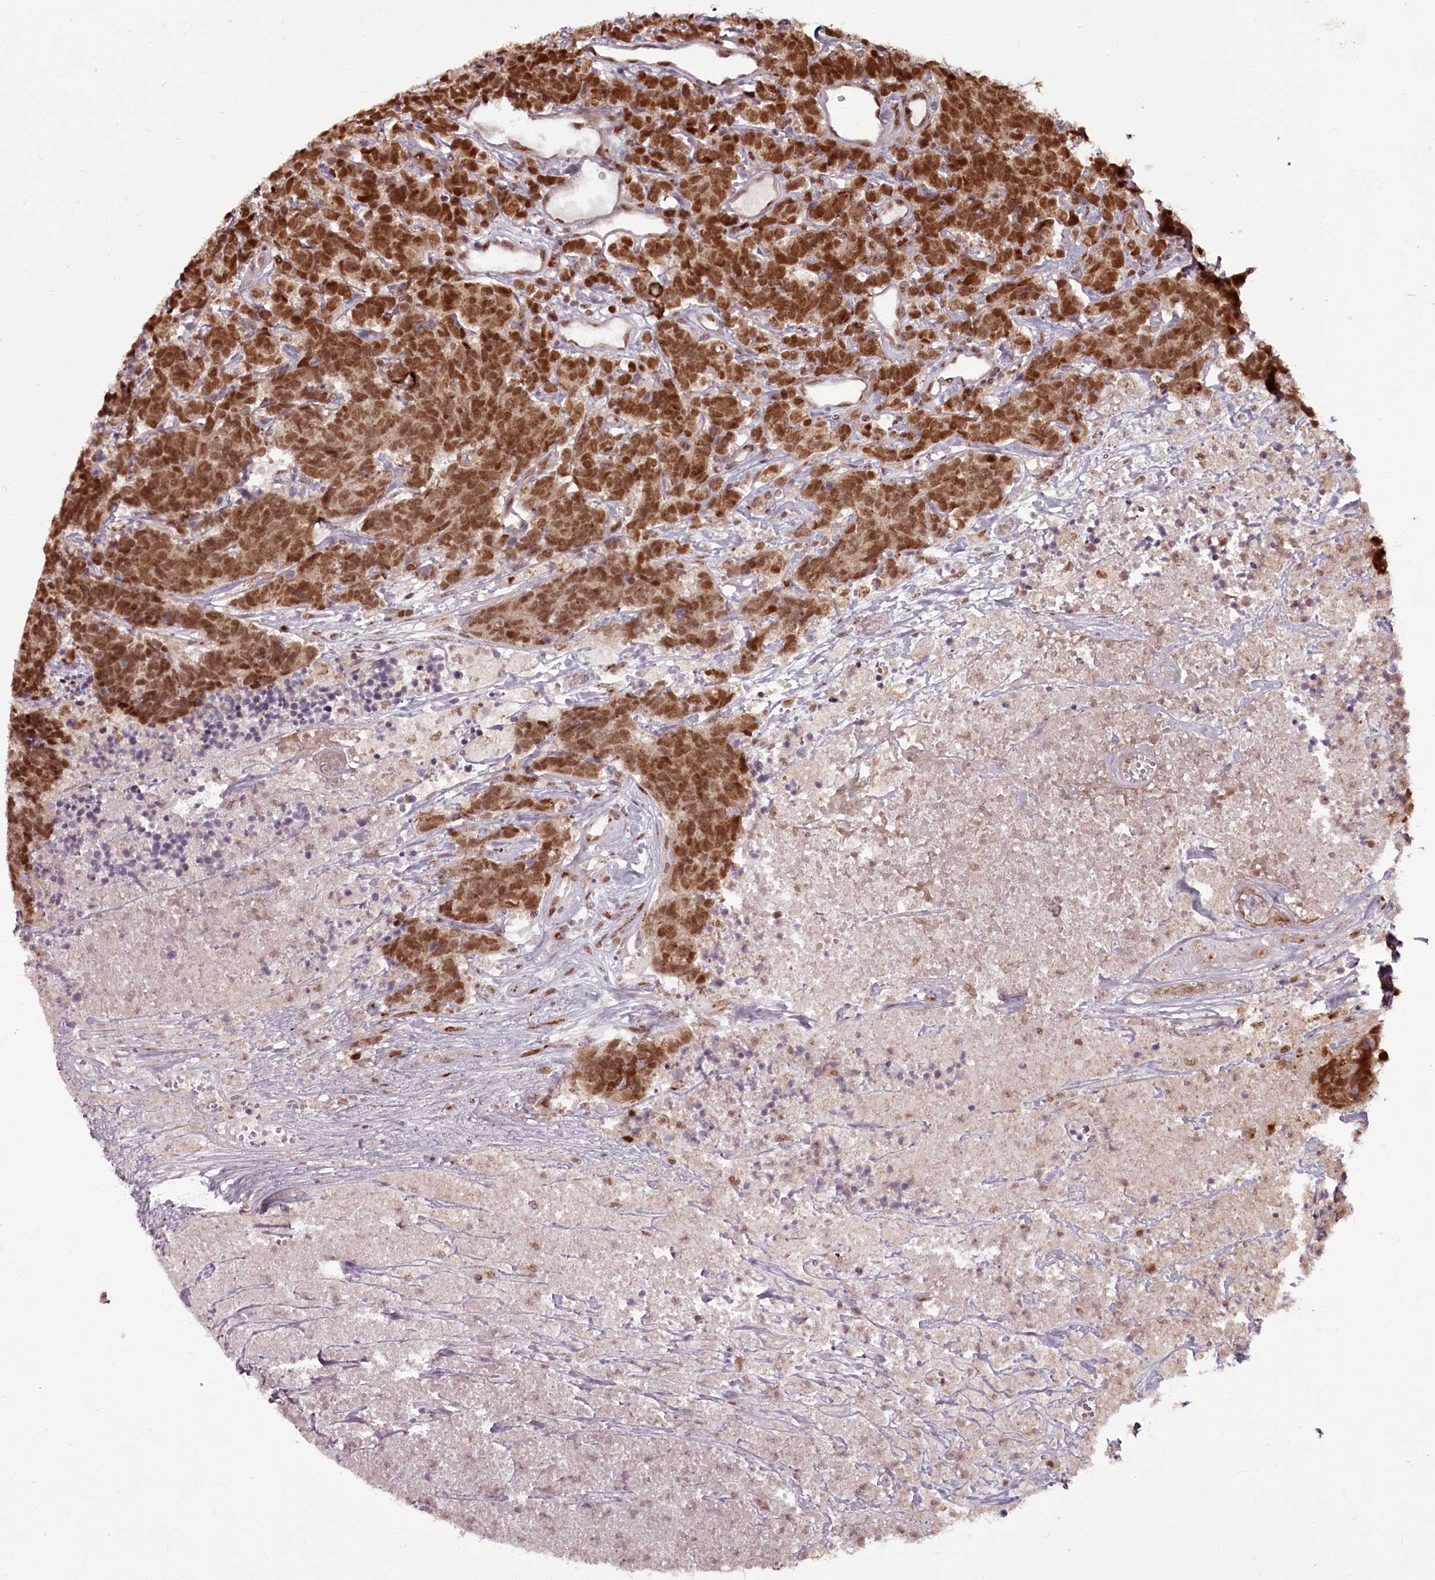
{"staining": {"intensity": "moderate", "quantity": ">75%", "location": "cytoplasmic/membranous,nuclear"}, "tissue": "carcinoid", "cell_type": "Tumor cells", "image_type": "cancer", "snomed": [{"axis": "morphology", "description": "Carcinoma, NOS"}, {"axis": "morphology", "description": "Carcinoid, malignant, NOS"}, {"axis": "topography", "description": "Urinary bladder"}], "caption": "An image showing moderate cytoplasmic/membranous and nuclear positivity in approximately >75% of tumor cells in carcinoma, as visualized by brown immunohistochemical staining.", "gene": "CEP83", "patient": {"sex": "male", "age": 57}}